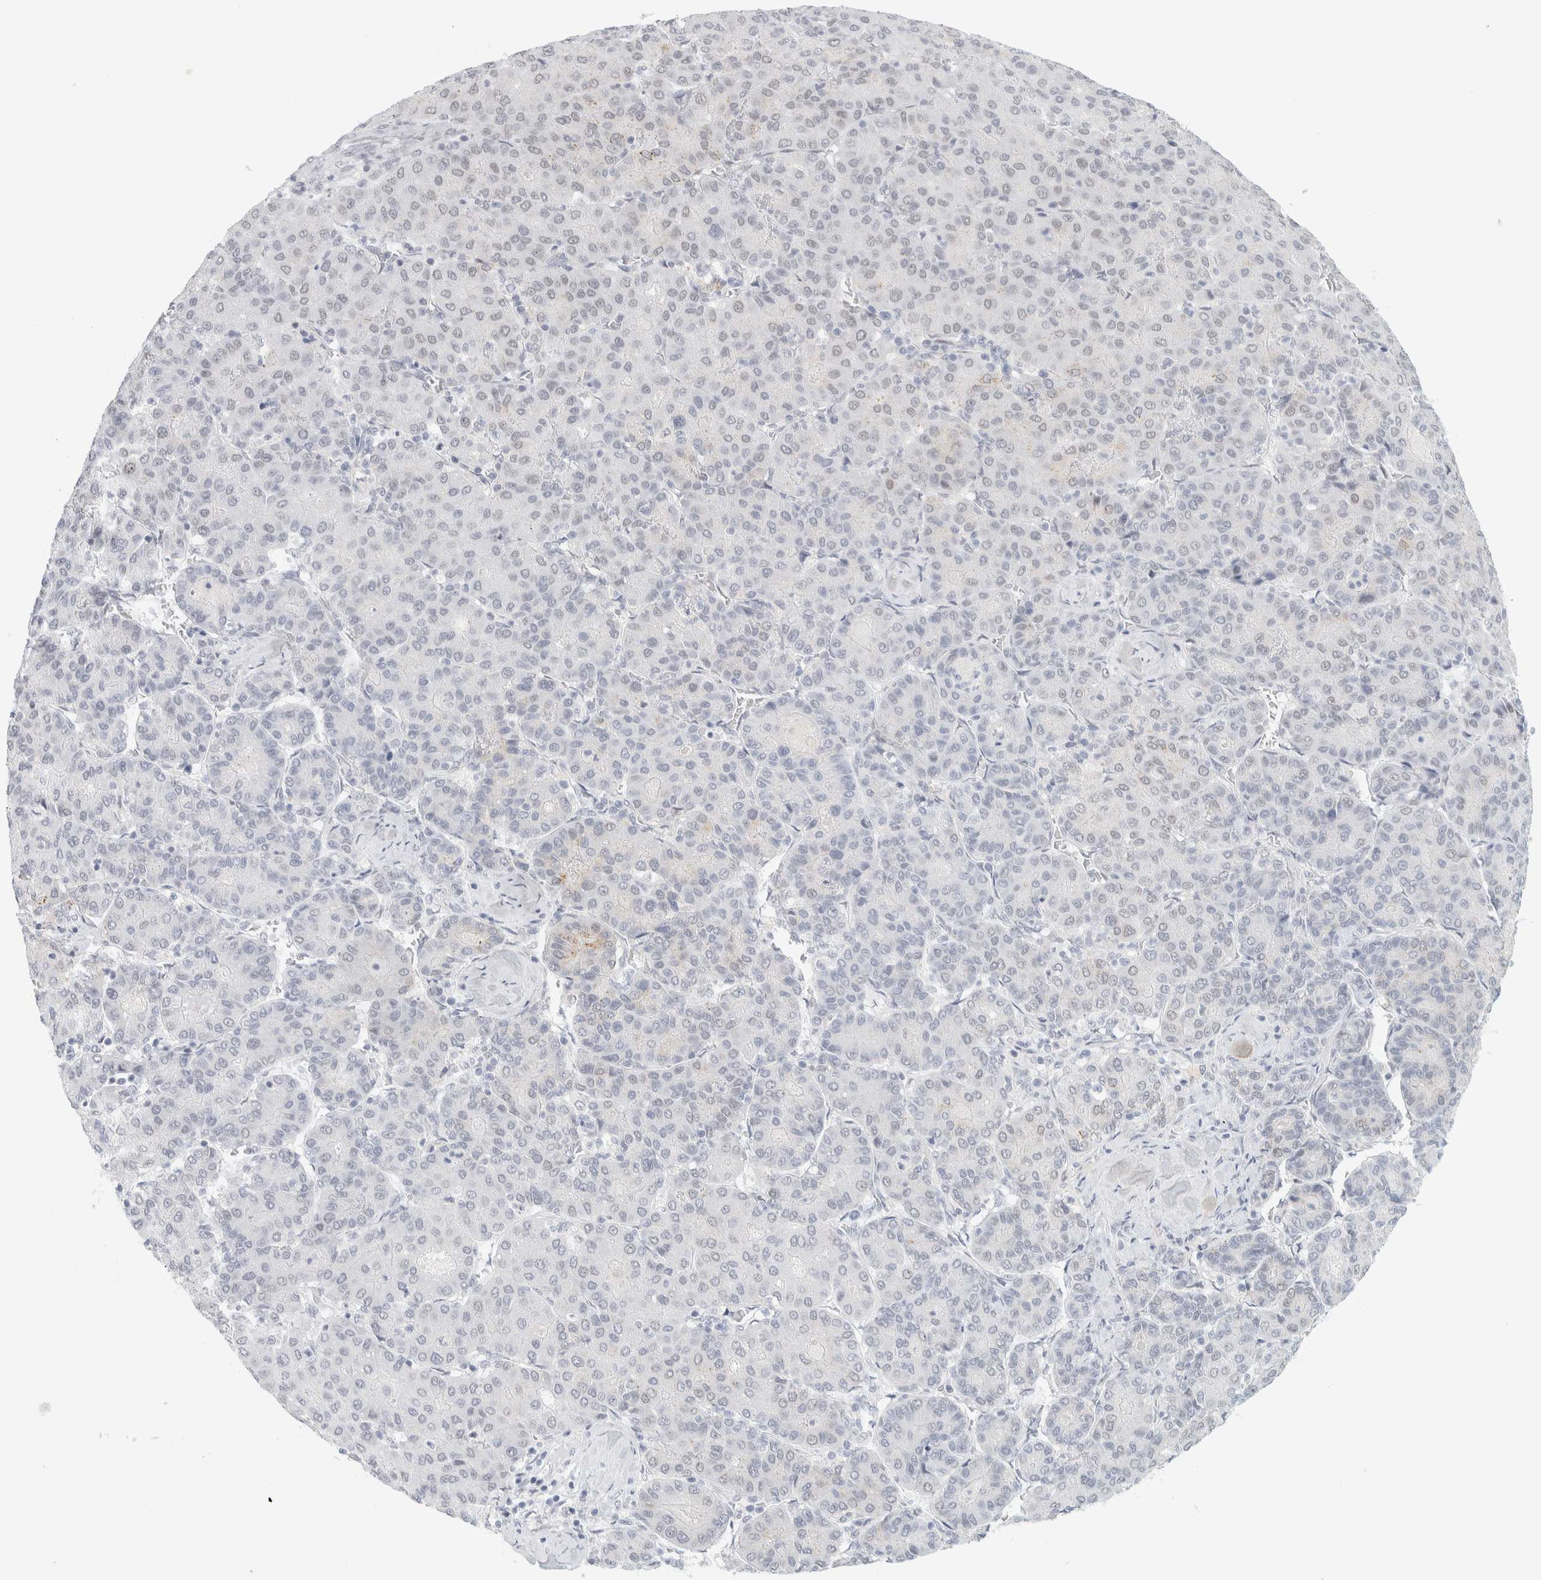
{"staining": {"intensity": "negative", "quantity": "none", "location": "none"}, "tissue": "liver cancer", "cell_type": "Tumor cells", "image_type": "cancer", "snomed": [{"axis": "morphology", "description": "Carcinoma, Hepatocellular, NOS"}, {"axis": "topography", "description": "Liver"}], "caption": "Immunohistochemistry micrograph of liver hepatocellular carcinoma stained for a protein (brown), which exhibits no positivity in tumor cells. (Brightfield microscopy of DAB immunohistochemistry at high magnification).", "gene": "CDH17", "patient": {"sex": "male", "age": 65}}